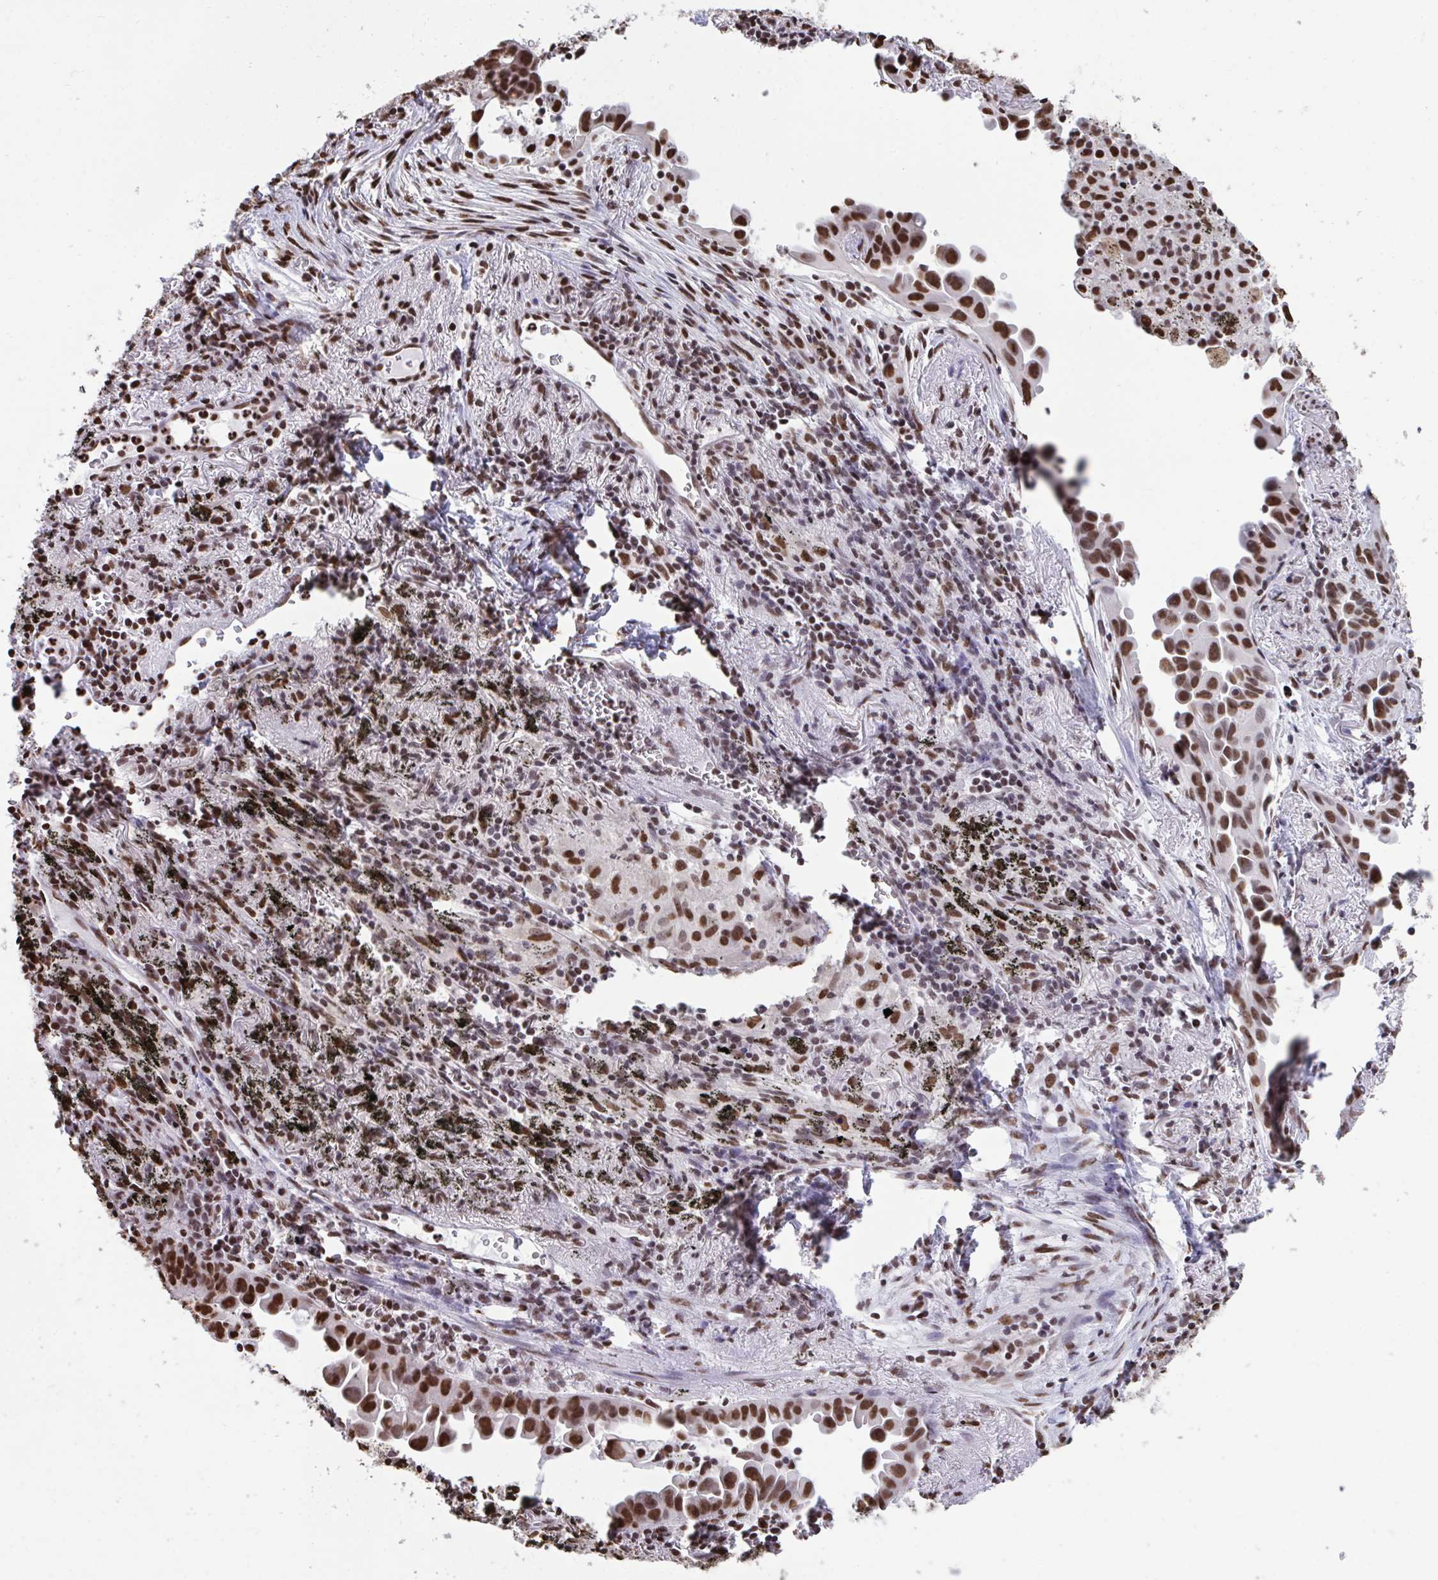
{"staining": {"intensity": "strong", "quantity": ">75%", "location": "nuclear"}, "tissue": "lung cancer", "cell_type": "Tumor cells", "image_type": "cancer", "snomed": [{"axis": "morphology", "description": "Adenocarcinoma, NOS"}, {"axis": "topography", "description": "Lung"}], "caption": "Protein analysis of lung cancer tissue exhibits strong nuclear staining in approximately >75% of tumor cells.", "gene": "HNRNPDL", "patient": {"sex": "male", "age": 68}}